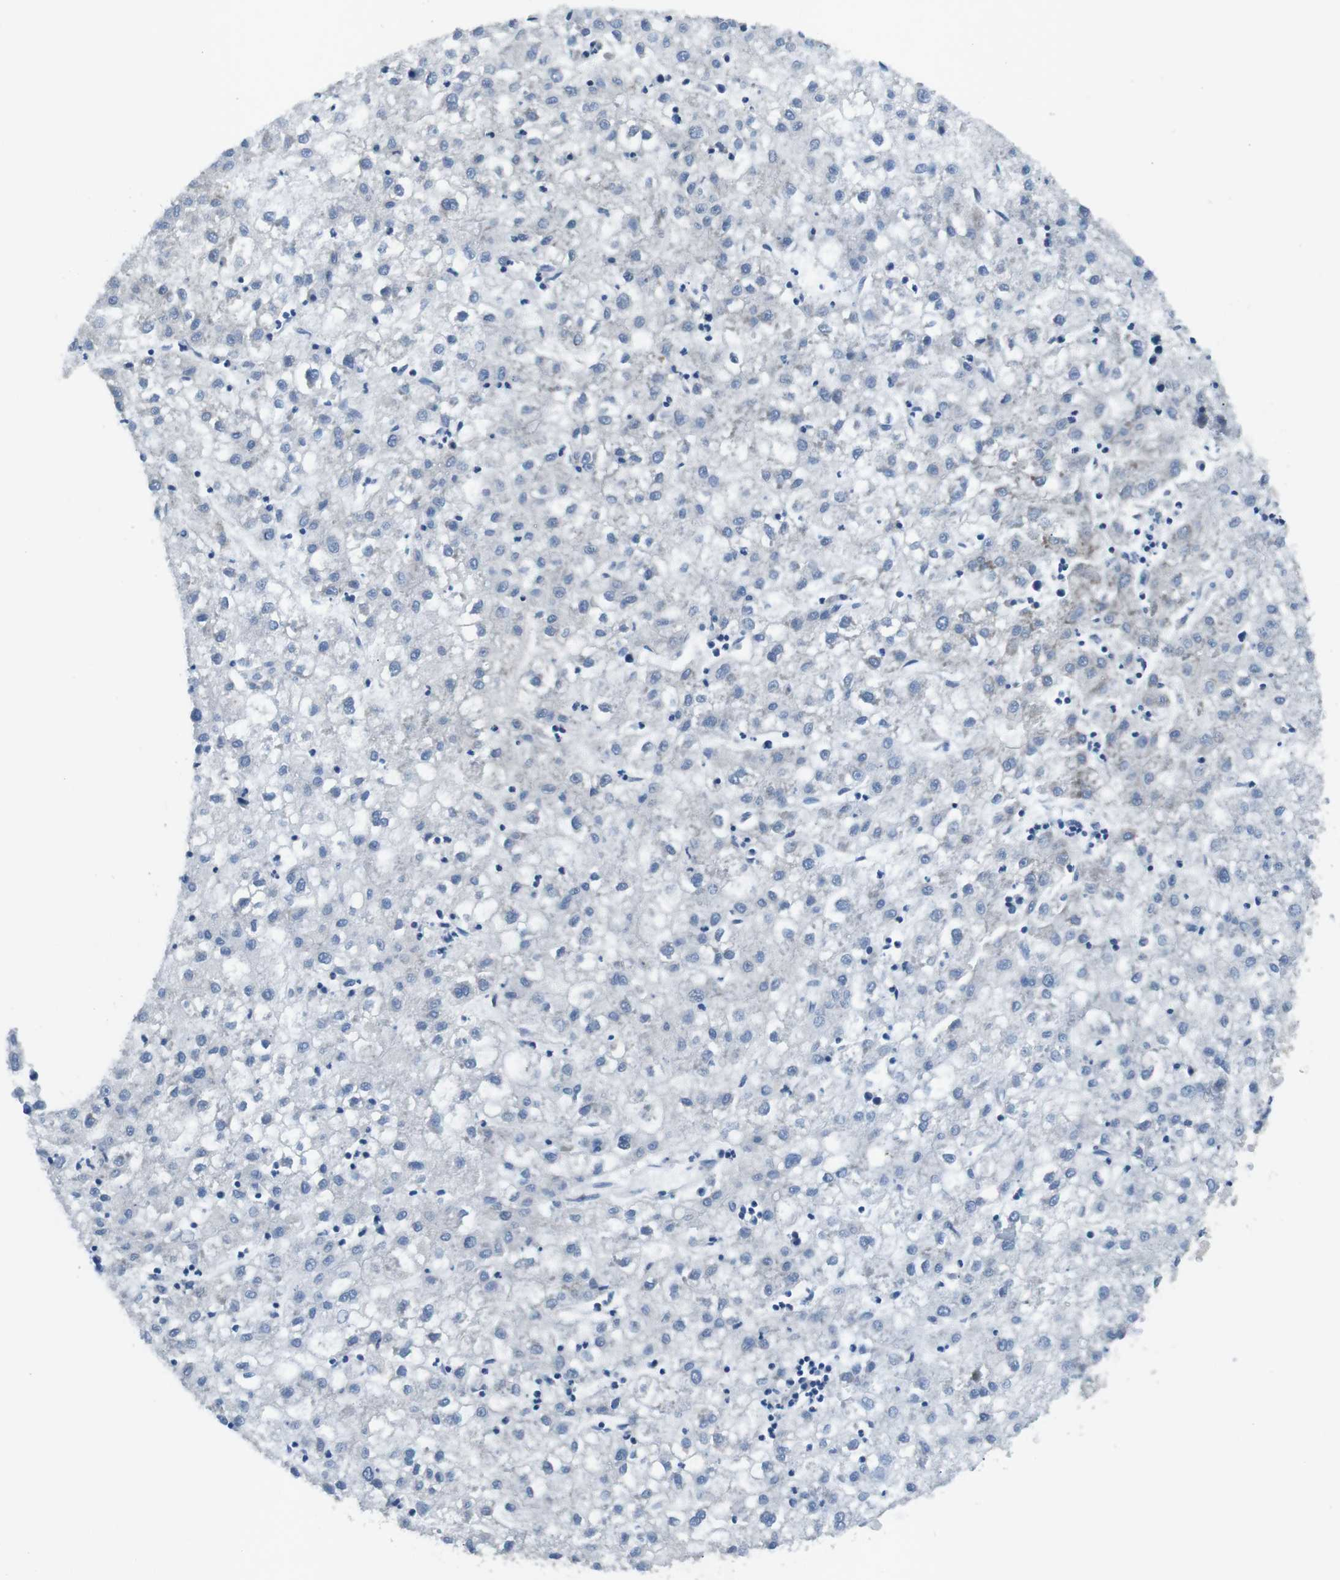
{"staining": {"intensity": "negative", "quantity": "none", "location": "none"}, "tissue": "liver cancer", "cell_type": "Tumor cells", "image_type": "cancer", "snomed": [{"axis": "morphology", "description": "Carcinoma, Hepatocellular, NOS"}, {"axis": "topography", "description": "Liver"}], "caption": "Immunohistochemistry (IHC) of liver cancer exhibits no positivity in tumor cells.", "gene": "PHLDA1", "patient": {"sex": "male", "age": 72}}